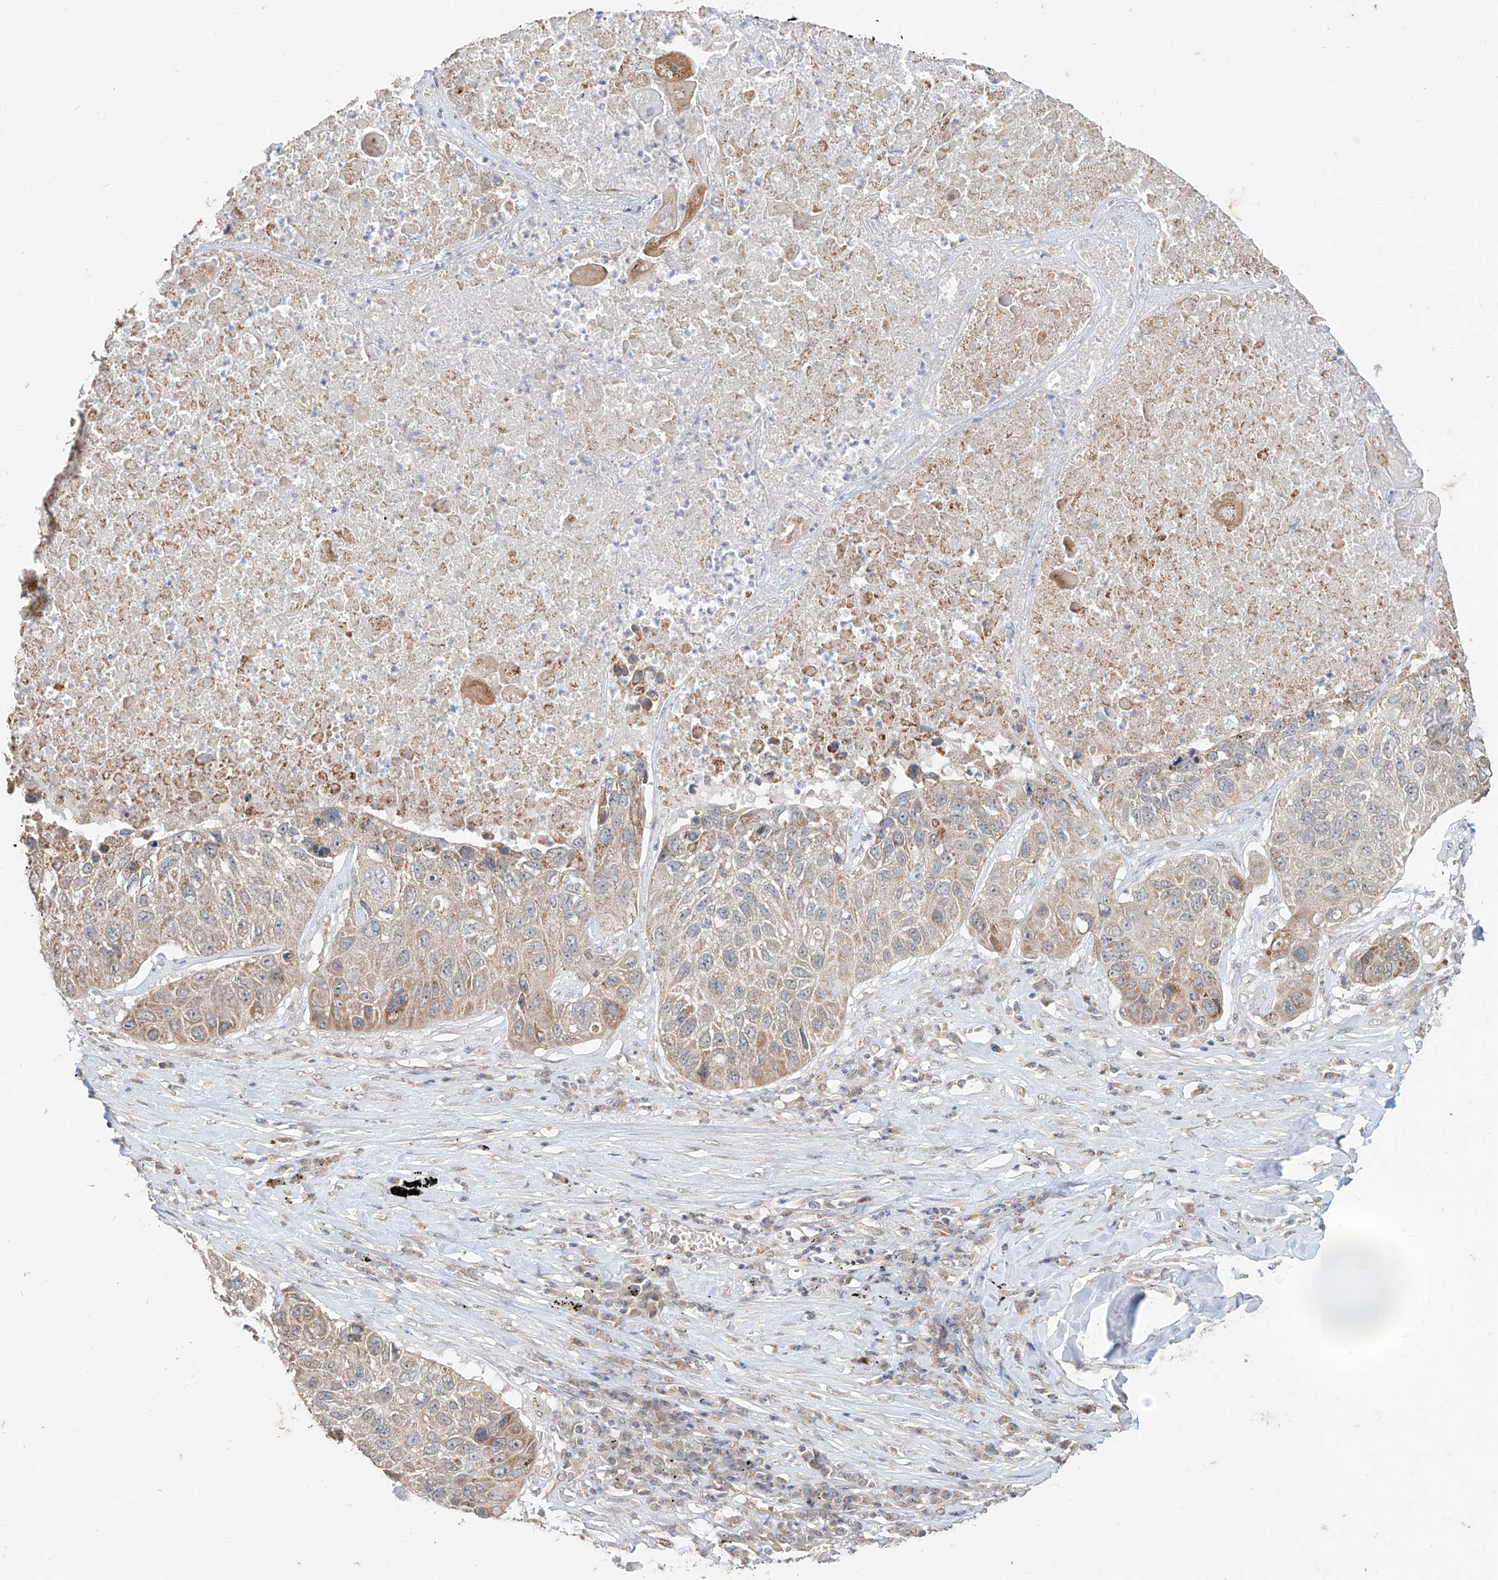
{"staining": {"intensity": "weak", "quantity": "25%-75%", "location": "cytoplasmic/membranous"}, "tissue": "lung cancer", "cell_type": "Tumor cells", "image_type": "cancer", "snomed": [{"axis": "morphology", "description": "Squamous cell carcinoma, NOS"}, {"axis": "topography", "description": "Lung"}], "caption": "Weak cytoplasmic/membranous positivity is present in about 25%-75% of tumor cells in lung cancer.", "gene": "MTUS2", "patient": {"sex": "male", "age": 61}}